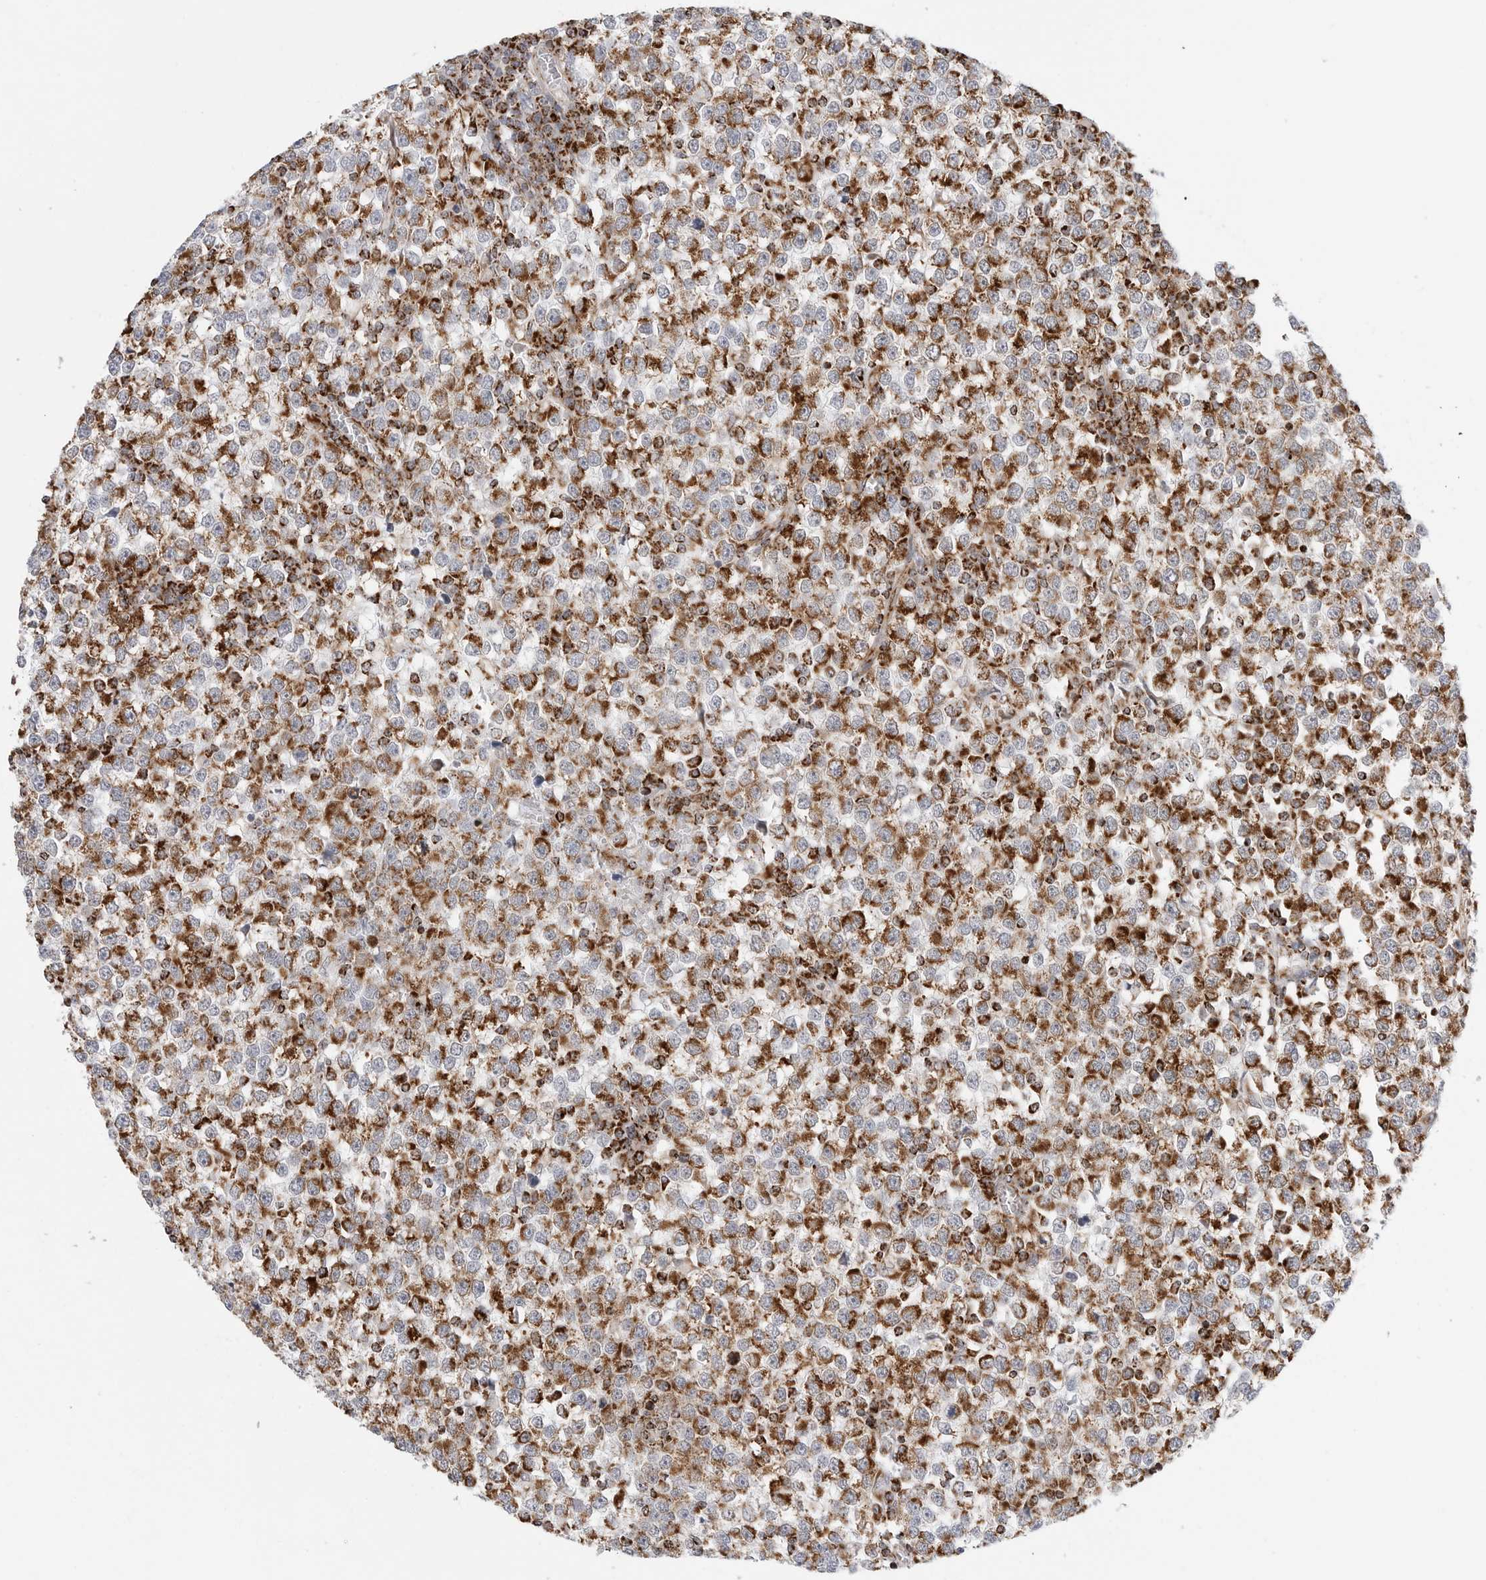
{"staining": {"intensity": "moderate", "quantity": ">75%", "location": "cytoplasmic/membranous"}, "tissue": "testis cancer", "cell_type": "Tumor cells", "image_type": "cancer", "snomed": [{"axis": "morphology", "description": "Seminoma, NOS"}, {"axis": "topography", "description": "Testis"}], "caption": "Protein expression analysis of human testis cancer reveals moderate cytoplasmic/membranous staining in approximately >75% of tumor cells.", "gene": "ATP5IF1", "patient": {"sex": "male", "age": 65}}